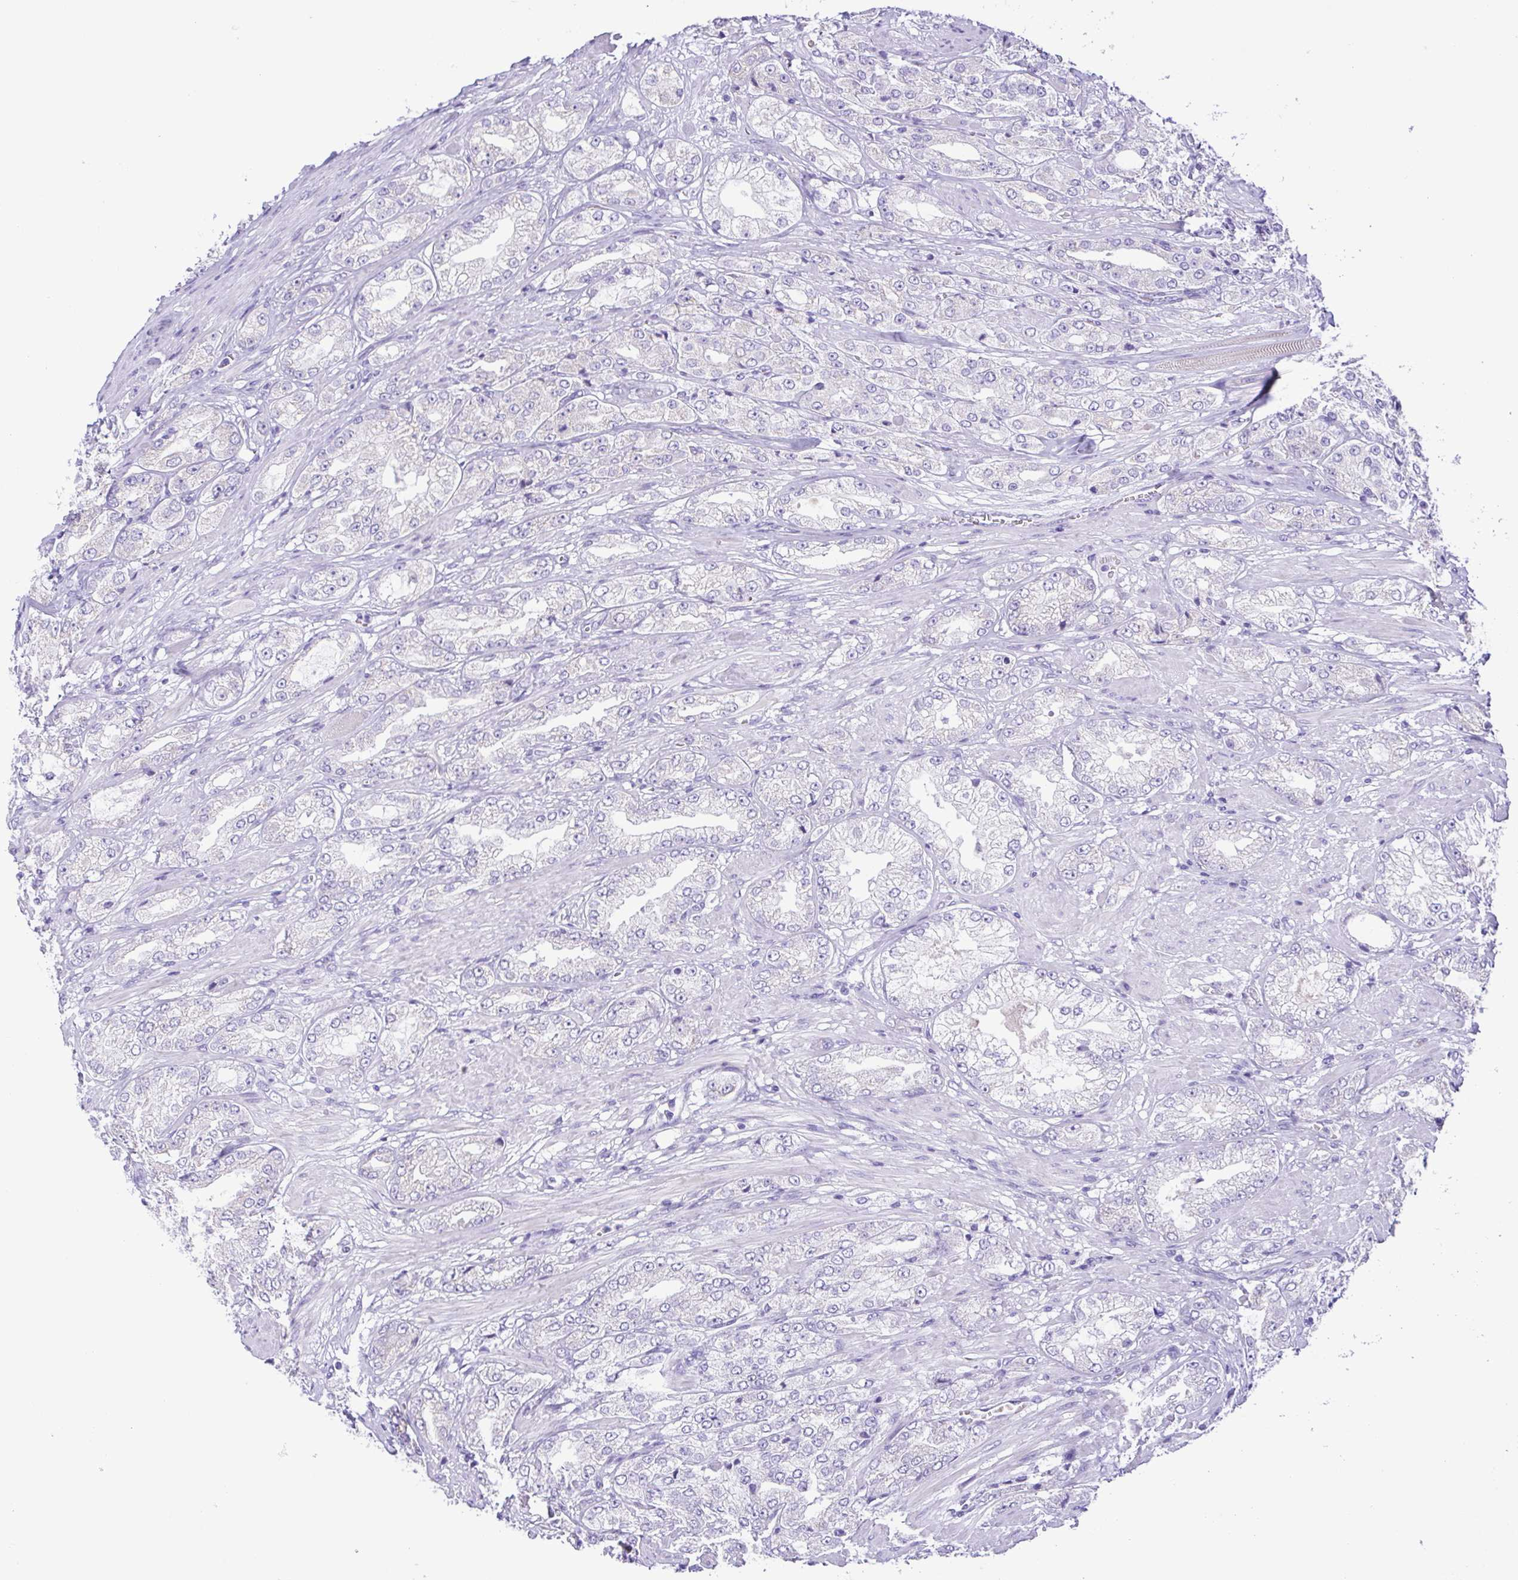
{"staining": {"intensity": "negative", "quantity": "none", "location": "none"}, "tissue": "prostate cancer", "cell_type": "Tumor cells", "image_type": "cancer", "snomed": [{"axis": "morphology", "description": "Adenocarcinoma, High grade"}, {"axis": "topography", "description": "Prostate"}], "caption": "Tumor cells are negative for brown protein staining in prostate cancer. (DAB (3,3'-diaminobenzidine) immunohistochemistry, high magnification).", "gene": "CD72", "patient": {"sex": "male", "age": 68}}